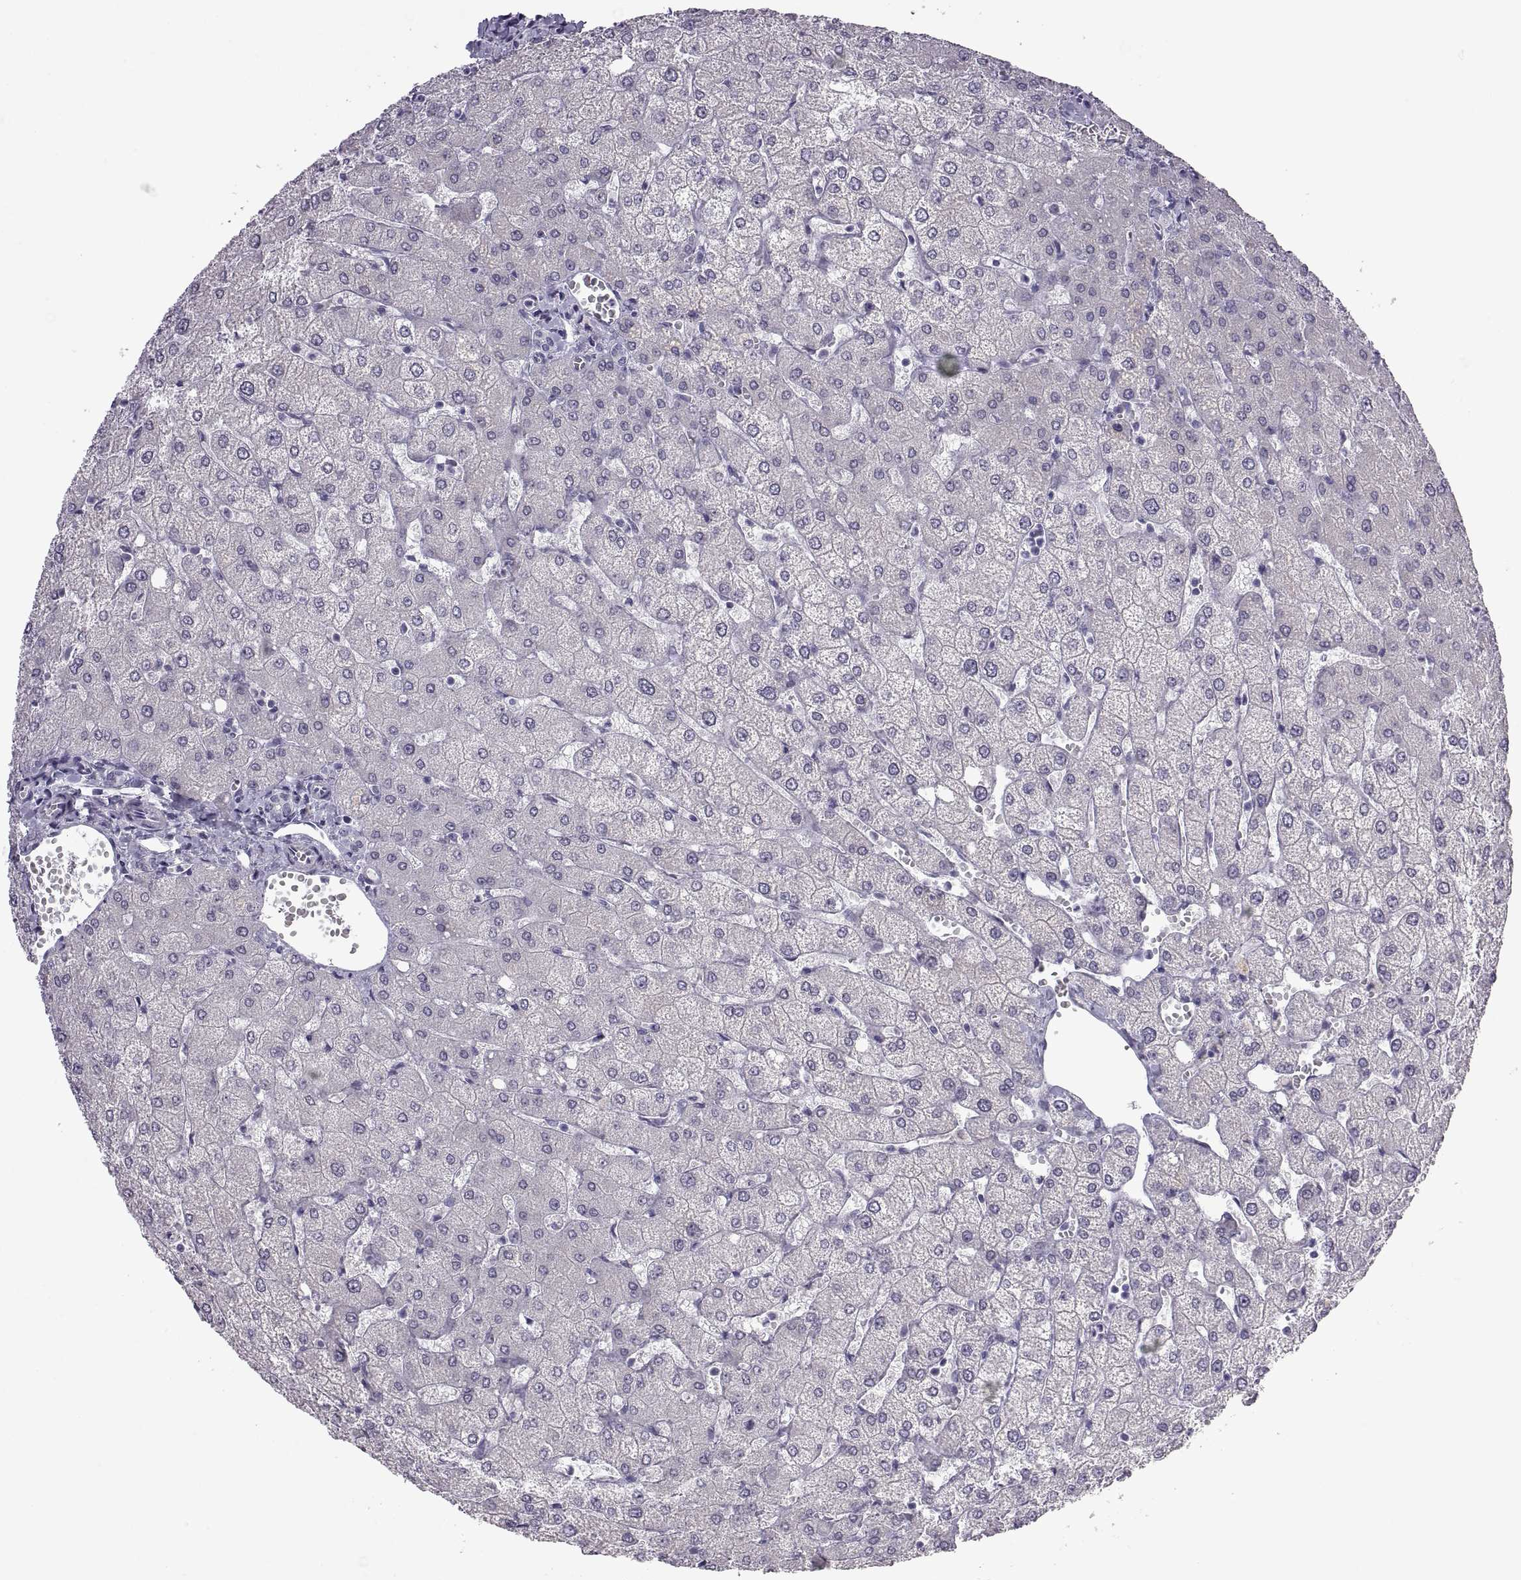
{"staining": {"intensity": "negative", "quantity": "none", "location": "none"}, "tissue": "liver", "cell_type": "Cholangiocytes", "image_type": "normal", "snomed": [{"axis": "morphology", "description": "Normal tissue, NOS"}, {"axis": "topography", "description": "Liver"}], "caption": "The immunohistochemistry micrograph has no significant positivity in cholangiocytes of liver. Nuclei are stained in blue.", "gene": "FAM170A", "patient": {"sex": "female", "age": 54}}